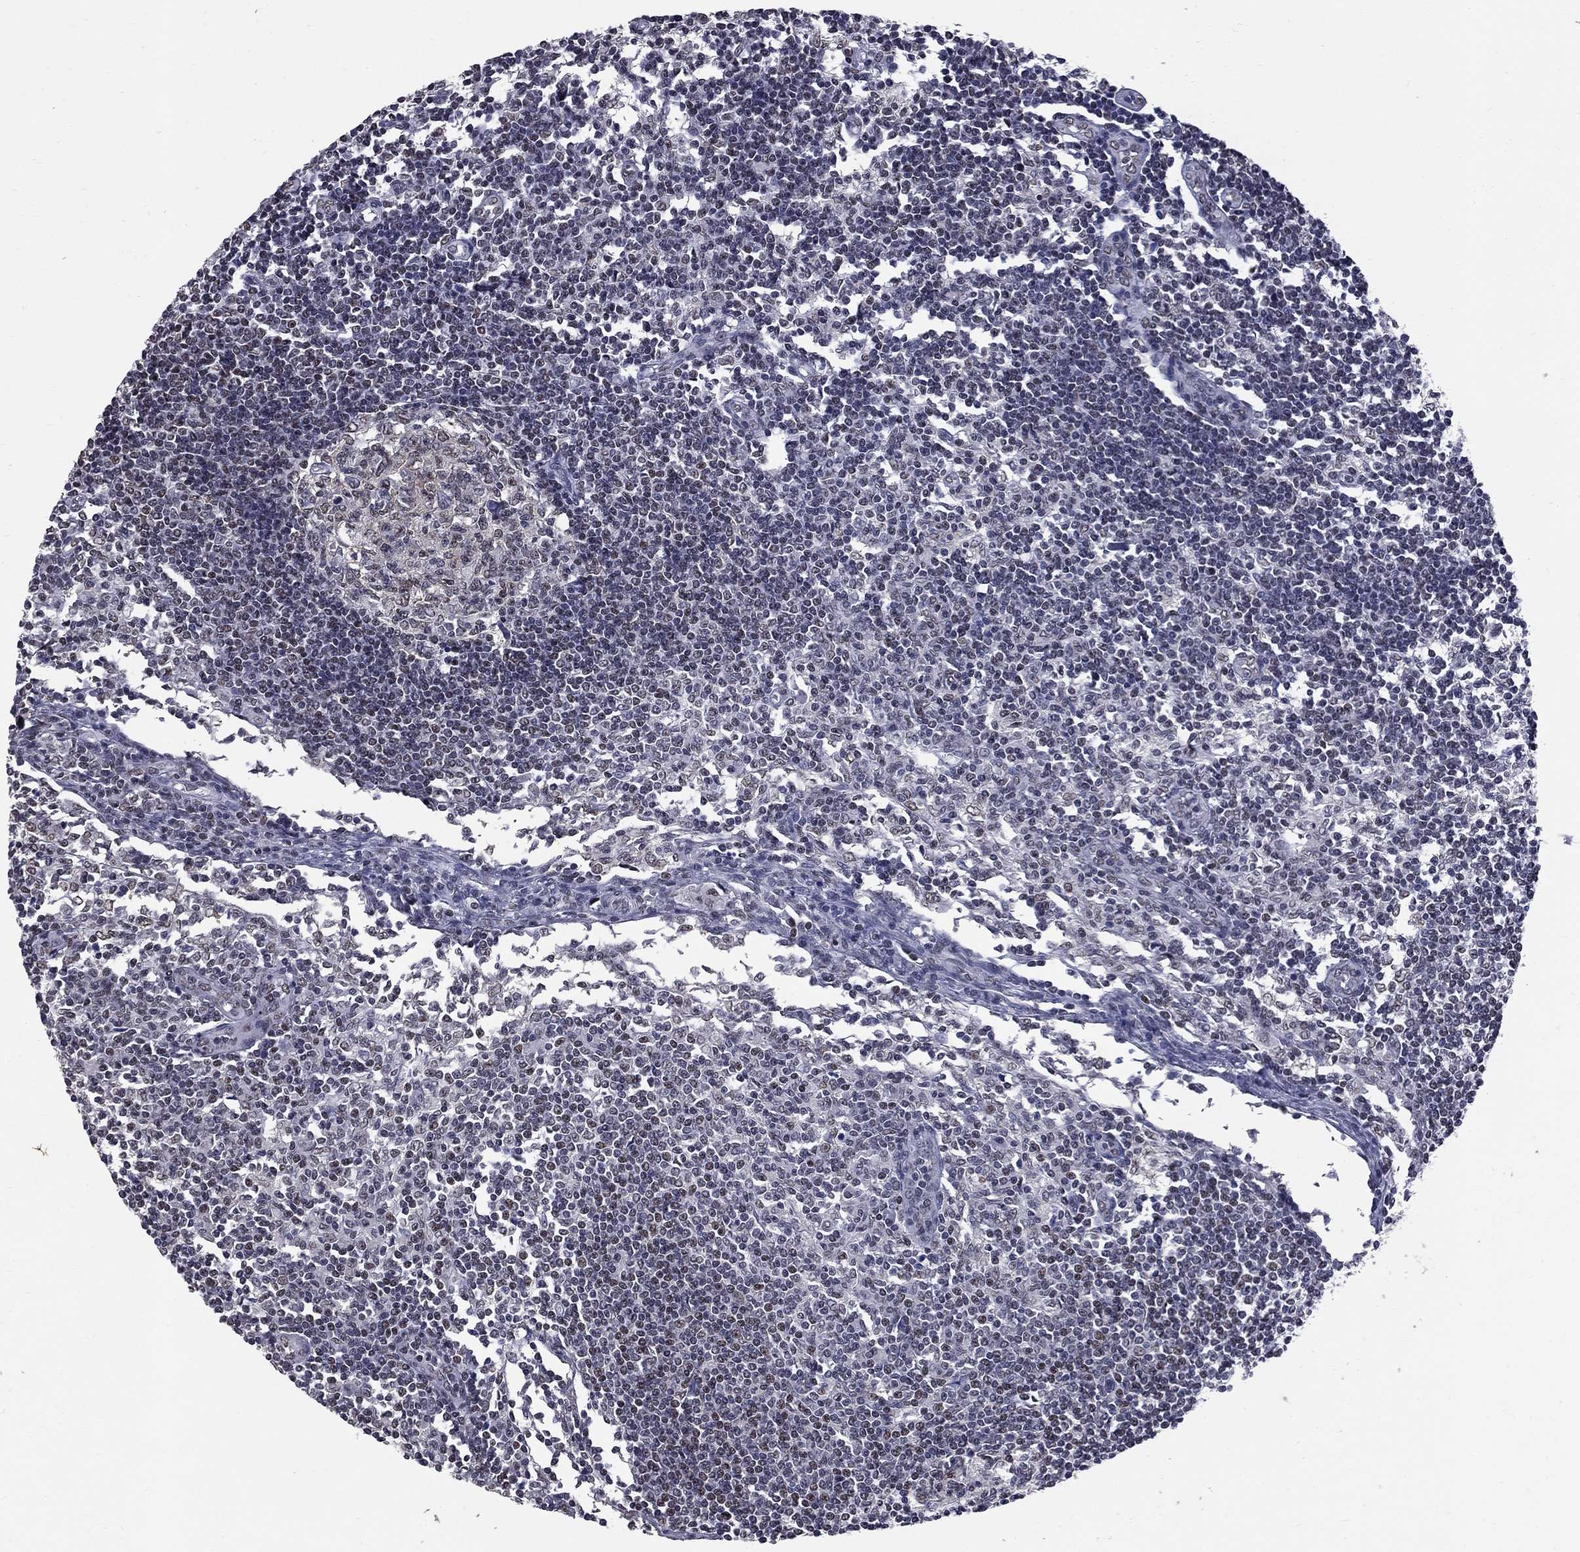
{"staining": {"intensity": "negative", "quantity": "none", "location": "none"}, "tissue": "lymph node", "cell_type": "Germinal center cells", "image_type": "normal", "snomed": [{"axis": "morphology", "description": "Normal tissue, NOS"}, {"axis": "topography", "description": "Lymph node"}], "caption": "The image shows no significant expression in germinal center cells of lymph node. The staining is performed using DAB brown chromogen with nuclei counter-stained in using hematoxylin.", "gene": "ZNF154", "patient": {"sex": "male", "age": 59}}